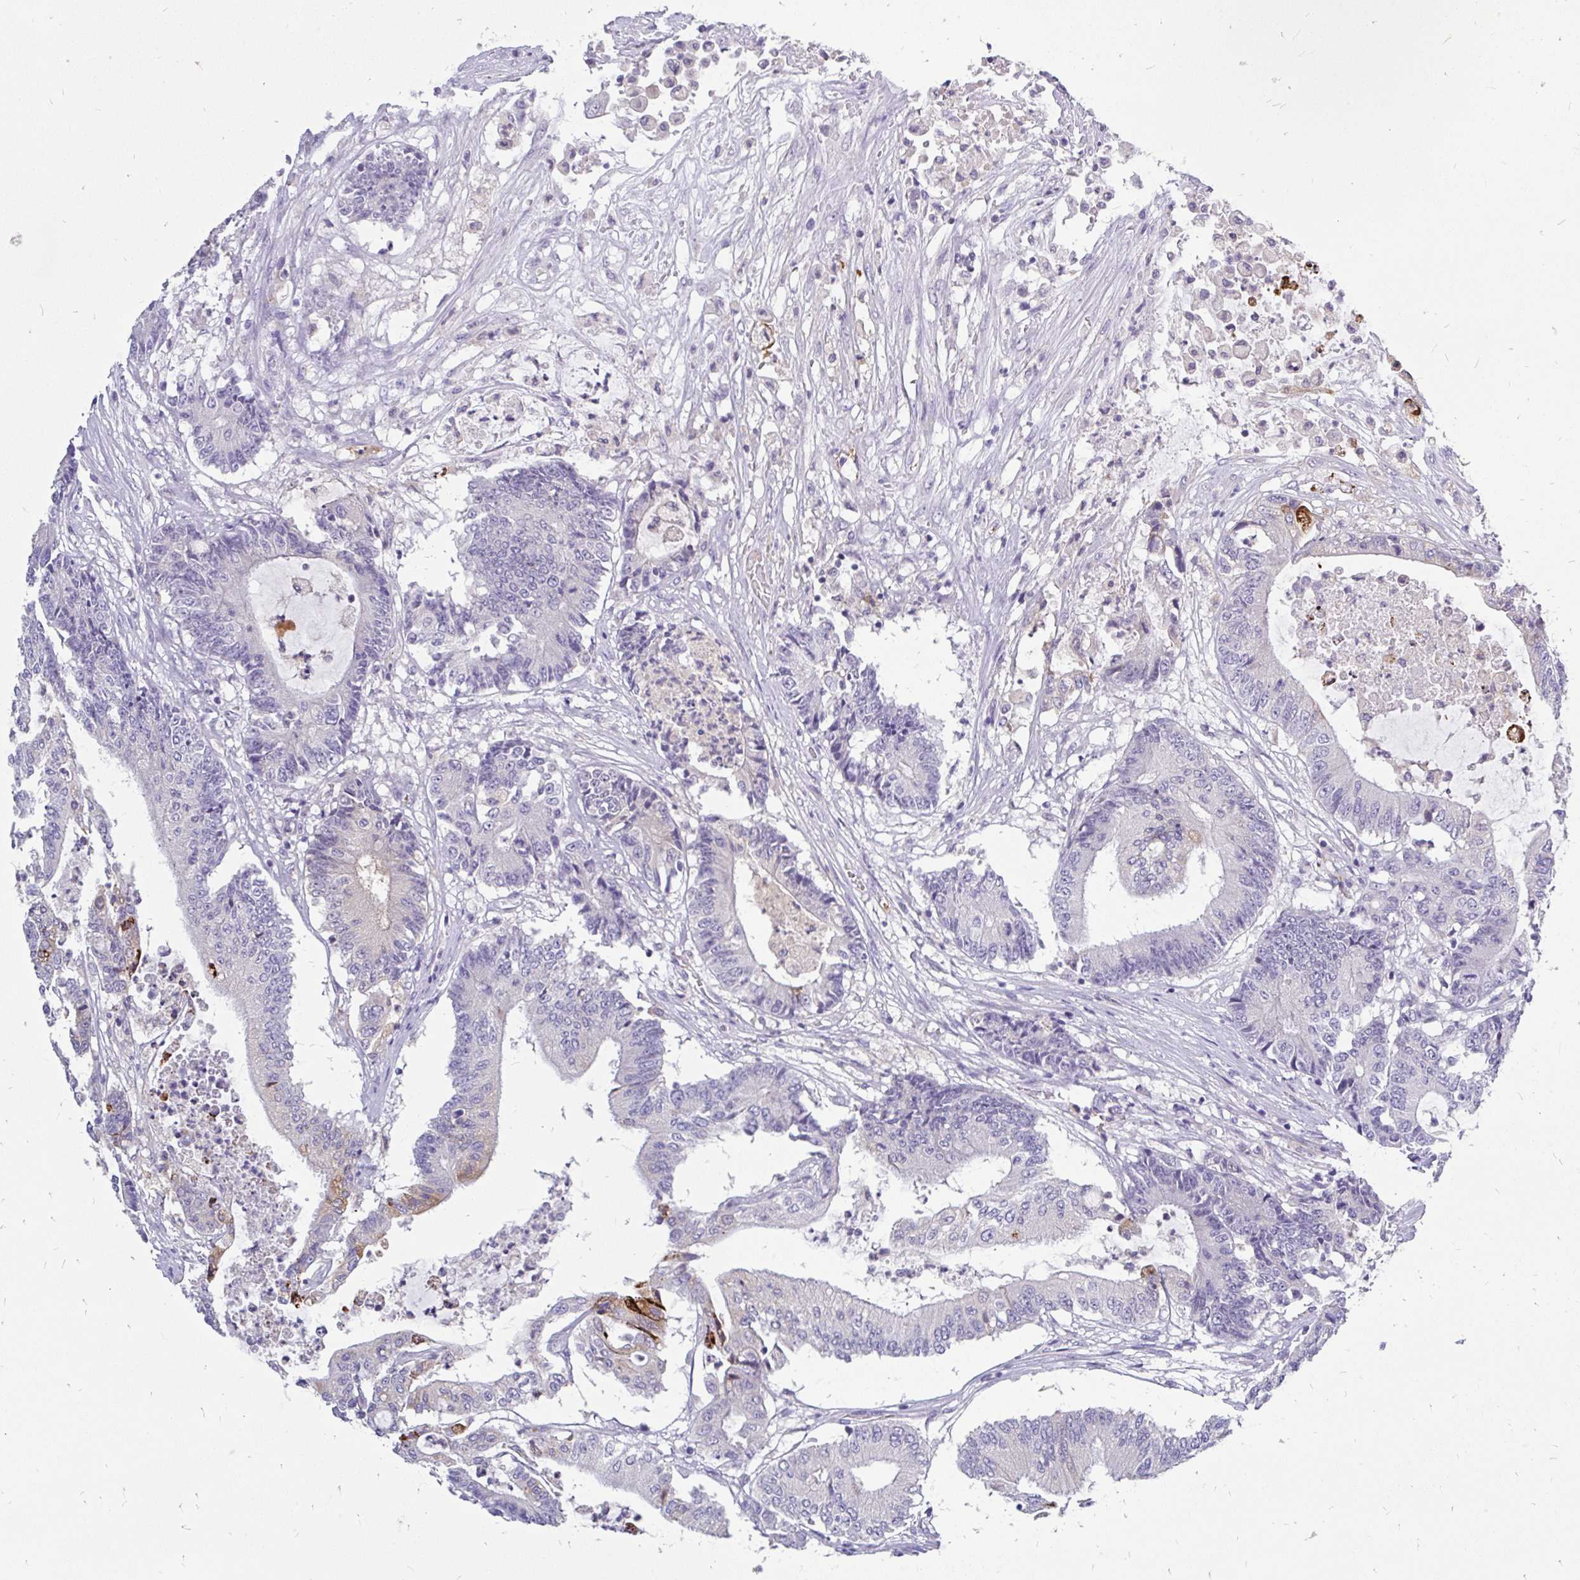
{"staining": {"intensity": "moderate", "quantity": "<25%", "location": "cytoplasmic/membranous"}, "tissue": "colorectal cancer", "cell_type": "Tumor cells", "image_type": "cancer", "snomed": [{"axis": "morphology", "description": "Adenocarcinoma, NOS"}, {"axis": "topography", "description": "Colon"}], "caption": "Protein staining of colorectal adenocarcinoma tissue displays moderate cytoplasmic/membranous expression in approximately <25% of tumor cells.", "gene": "INTS5", "patient": {"sex": "female", "age": 84}}